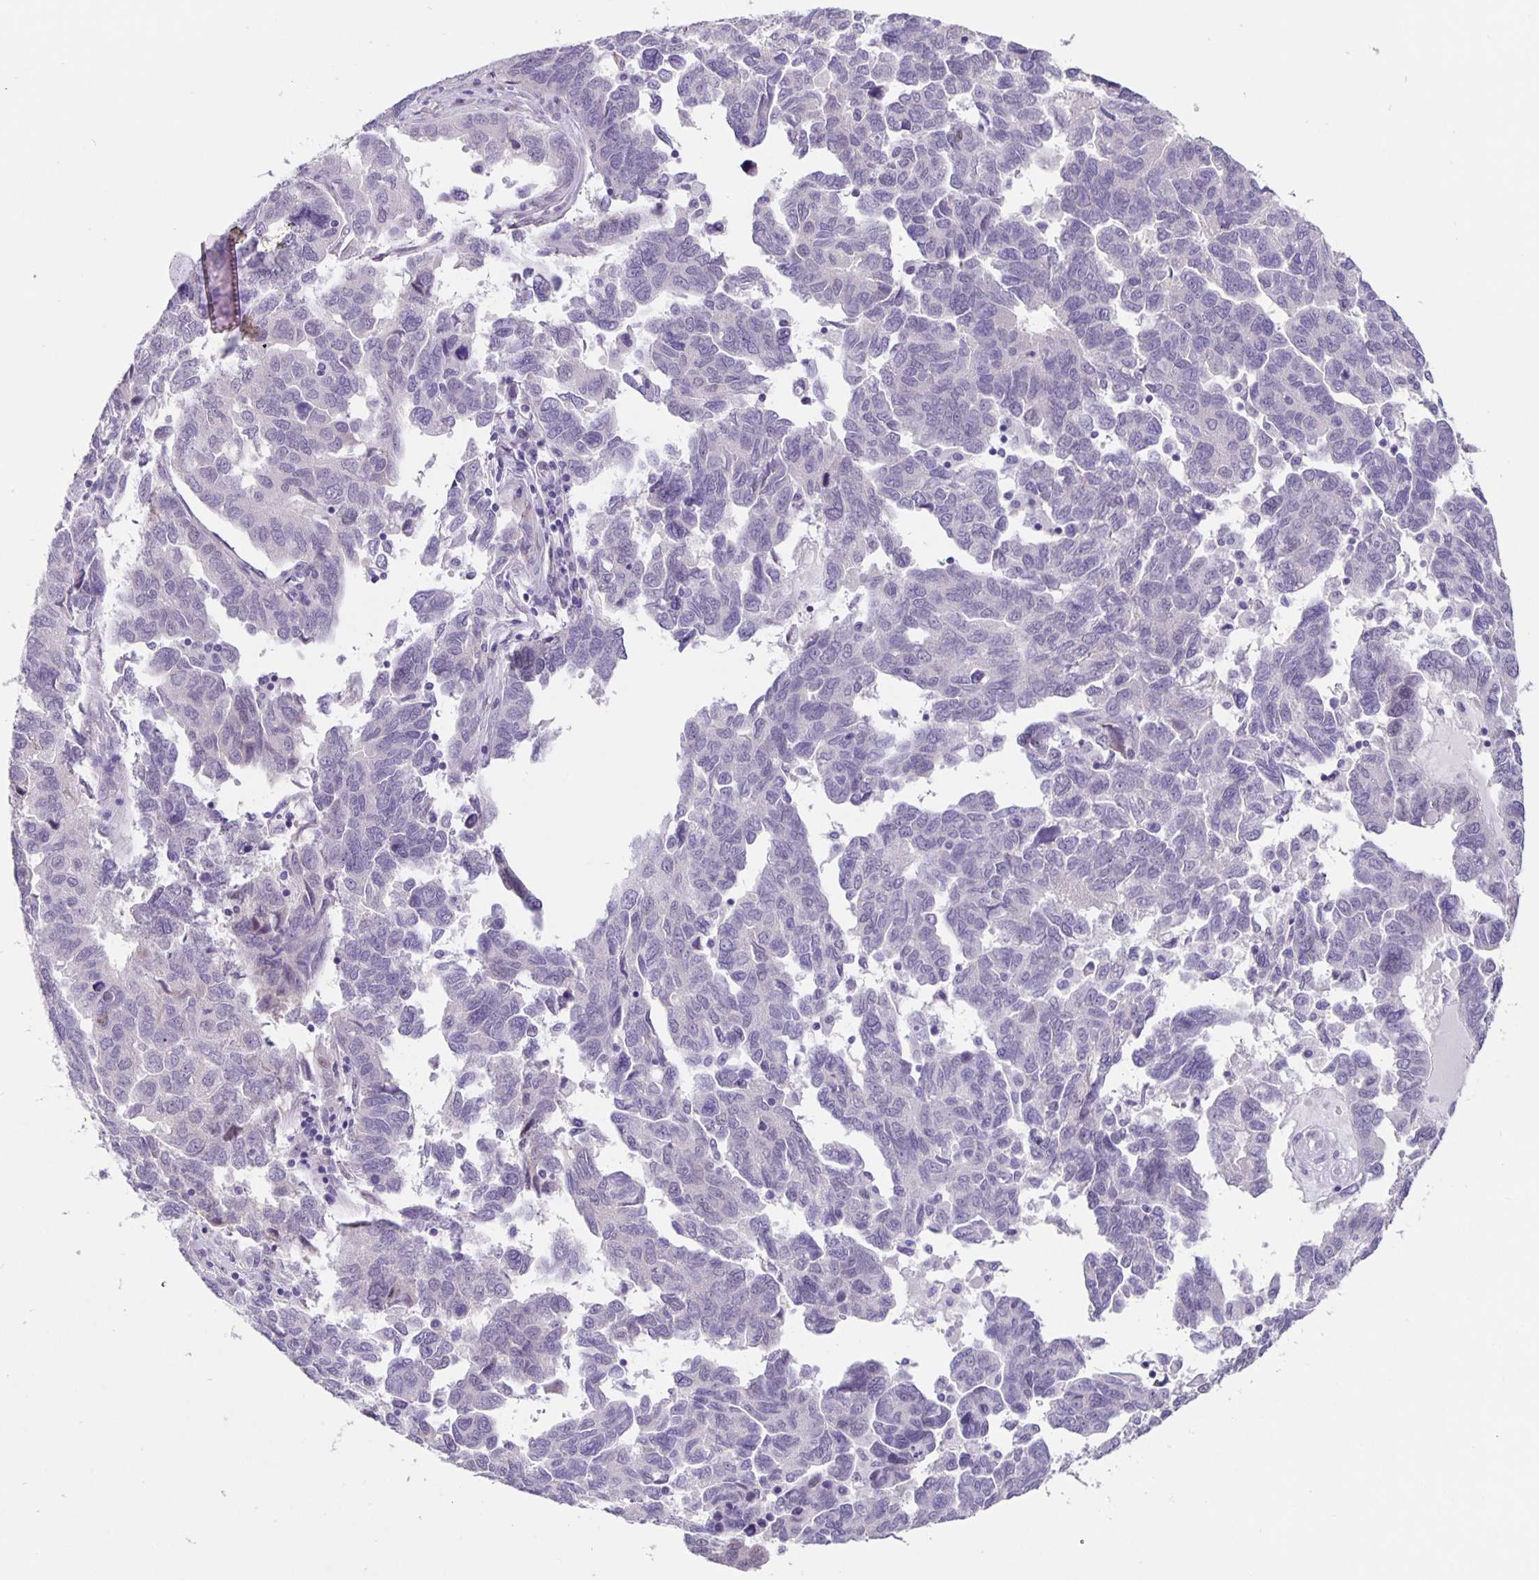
{"staining": {"intensity": "negative", "quantity": "none", "location": "none"}, "tissue": "ovarian cancer", "cell_type": "Tumor cells", "image_type": "cancer", "snomed": [{"axis": "morphology", "description": "Cystadenocarcinoma, serous, NOS"}, {"axis": "topography", "description": "Ovary"}], "caption": "The immunohistochemistry image has no significant expression in tumor cells of ovarian cancer (serous cystadenocarcinoma) tissue.", "gene": "FOSL2", "patient": {"sex": "female", "age": 64}}